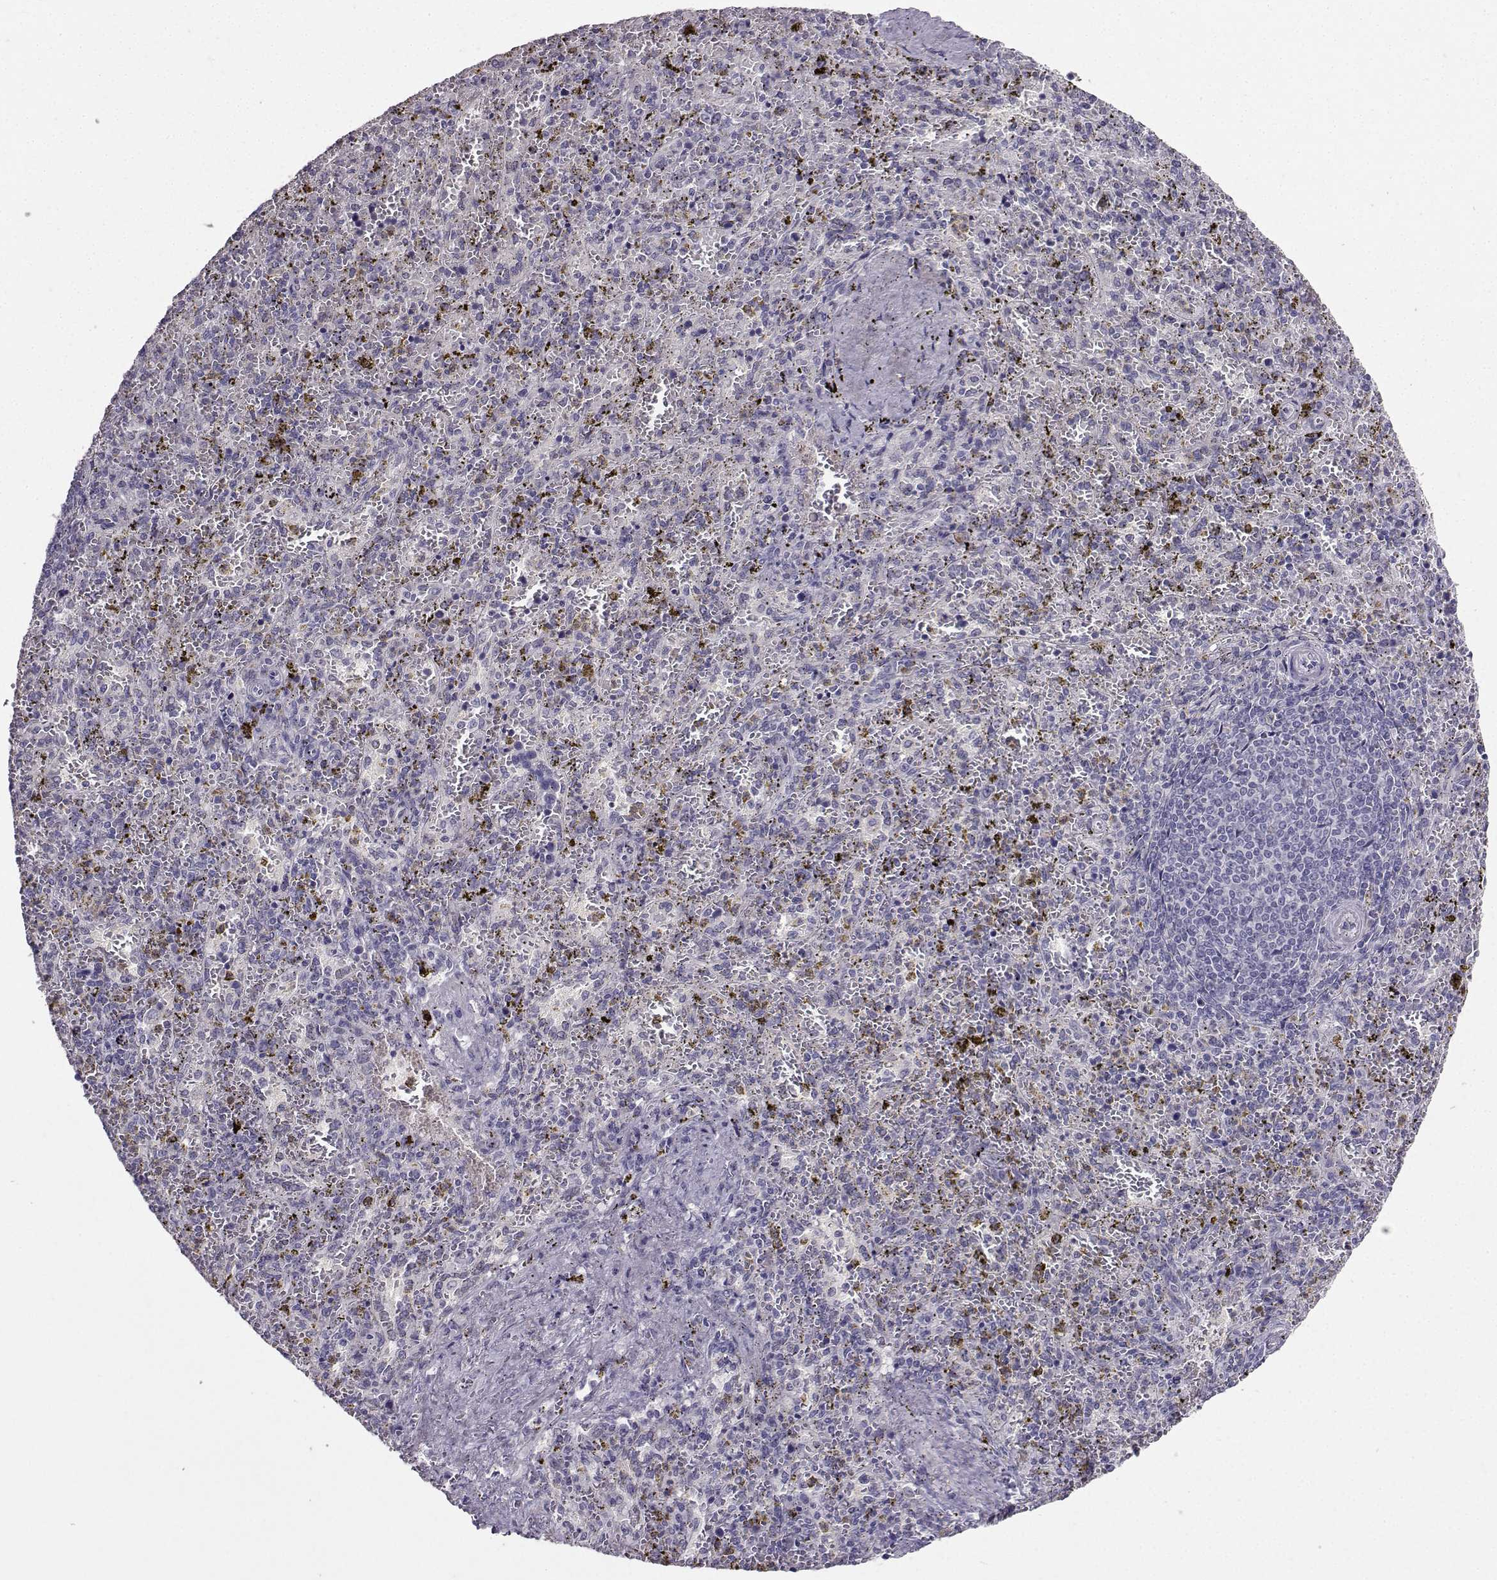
{"staining": {"intensity": "negative", "quantity": "none", "location": "none"}, "tissue": "spleen", "cell_type": "Cells in red pulp", "image_type": "normal", "snomed": [{"axis": "morphology", "description": "Normal tissue, NOS"}, {"axis": "topography", "description": "Spleen"}], "caption": "Immunohistochemistry (IHC) of benign human spleen shows no staining in cells in red pulp.", "gene": "CARTPT", "patient": {"sex": "female", "age": 50}}